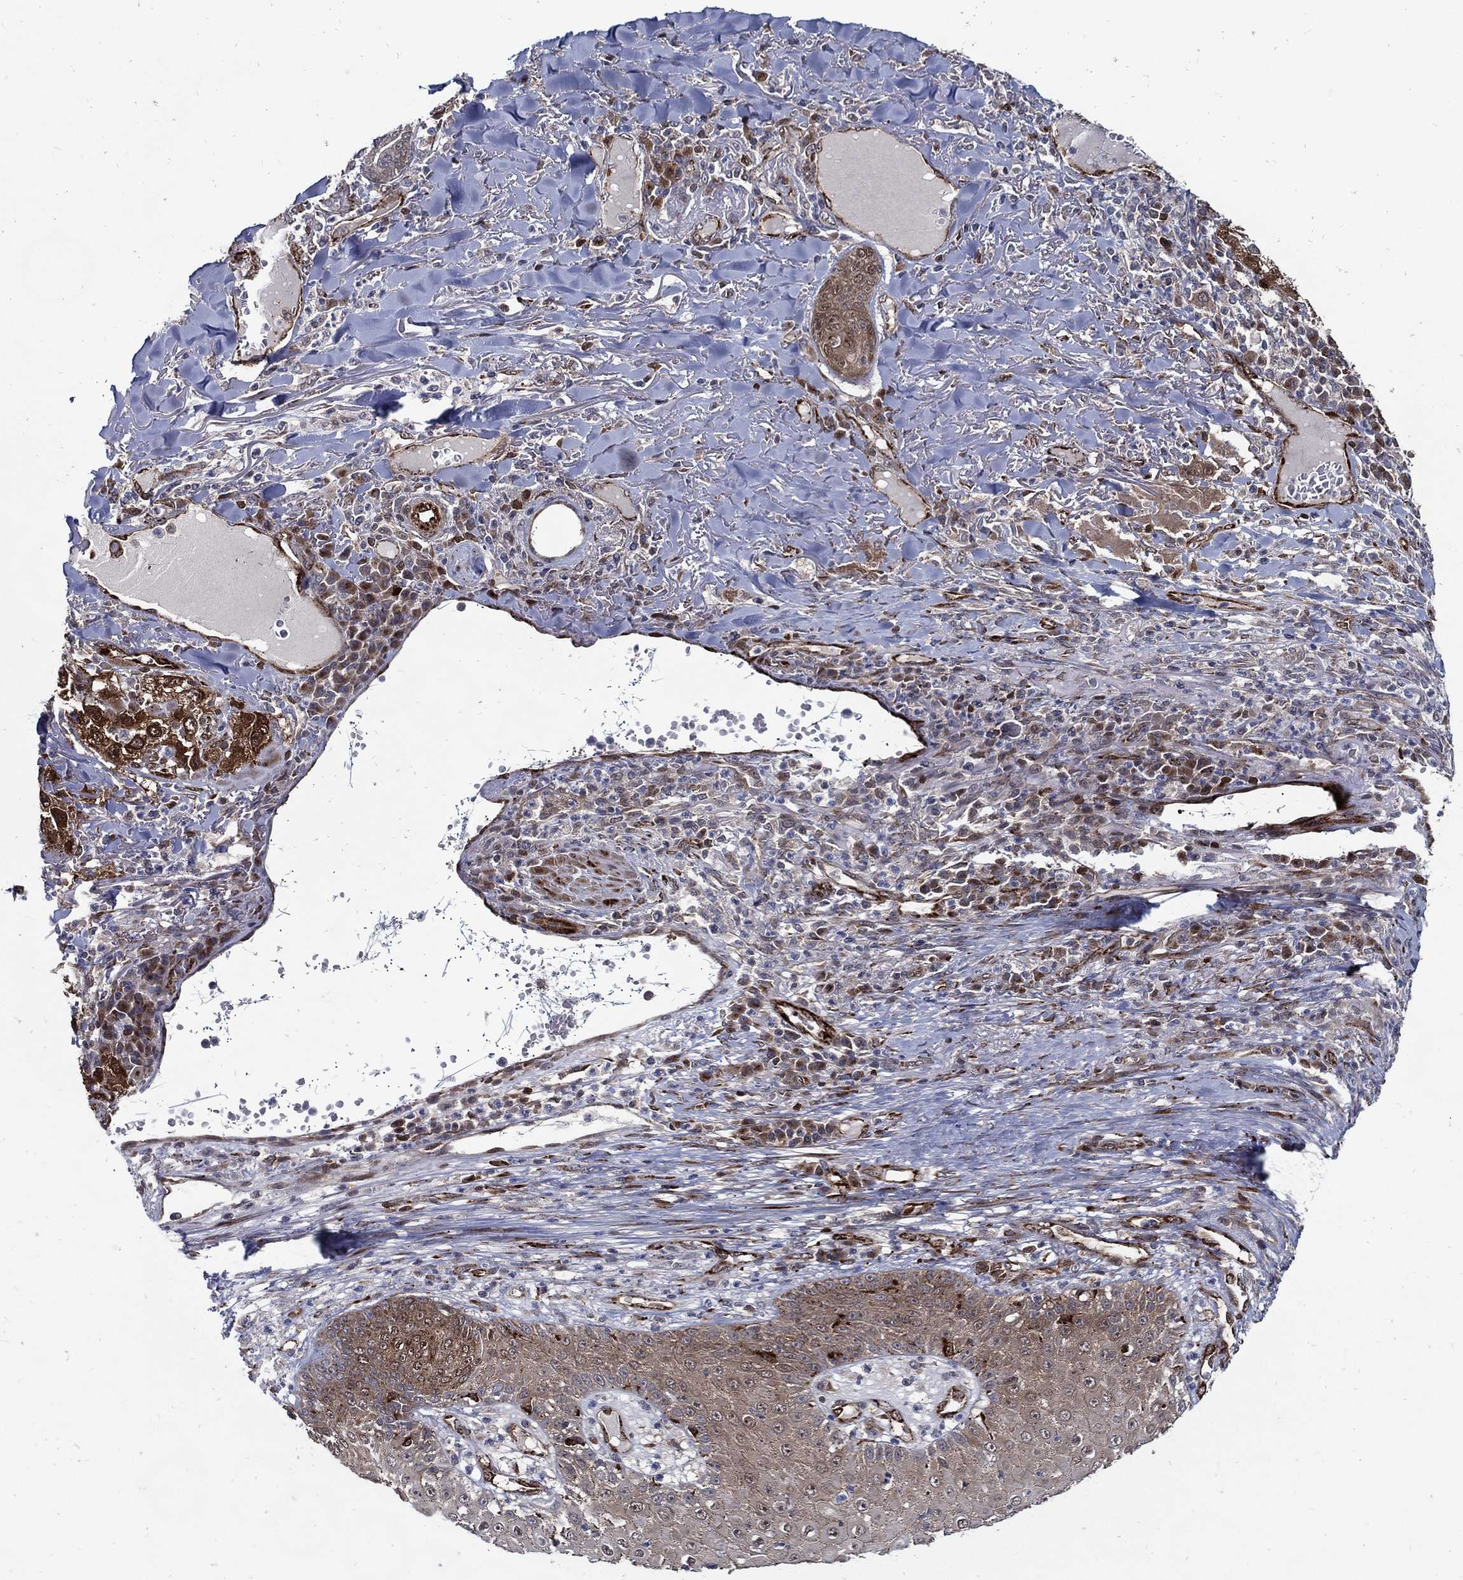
{"staining": {"intensity": "moderate", "quantity": "<25%", "location": "cytoplasmic/membranous"}, "tissue": "skin cancer", "cell_type": "Tumor cells", "image_type": "cancer", "snomed": [{"axis": "morphology", "description": "Squamous cell carcinoma, NOS"}, {"axis": "topography", "description": "Skin"}], "caption": "Brown immunohistochemical staining in human skin cancer (squamous cell carcinoma) demonstrates moderate cytoplasmic/membranous expression in approximately <25% of tumor cells.", "gene": "ARHGAP11A", "patient": {"sex": "male", "age": 82}}